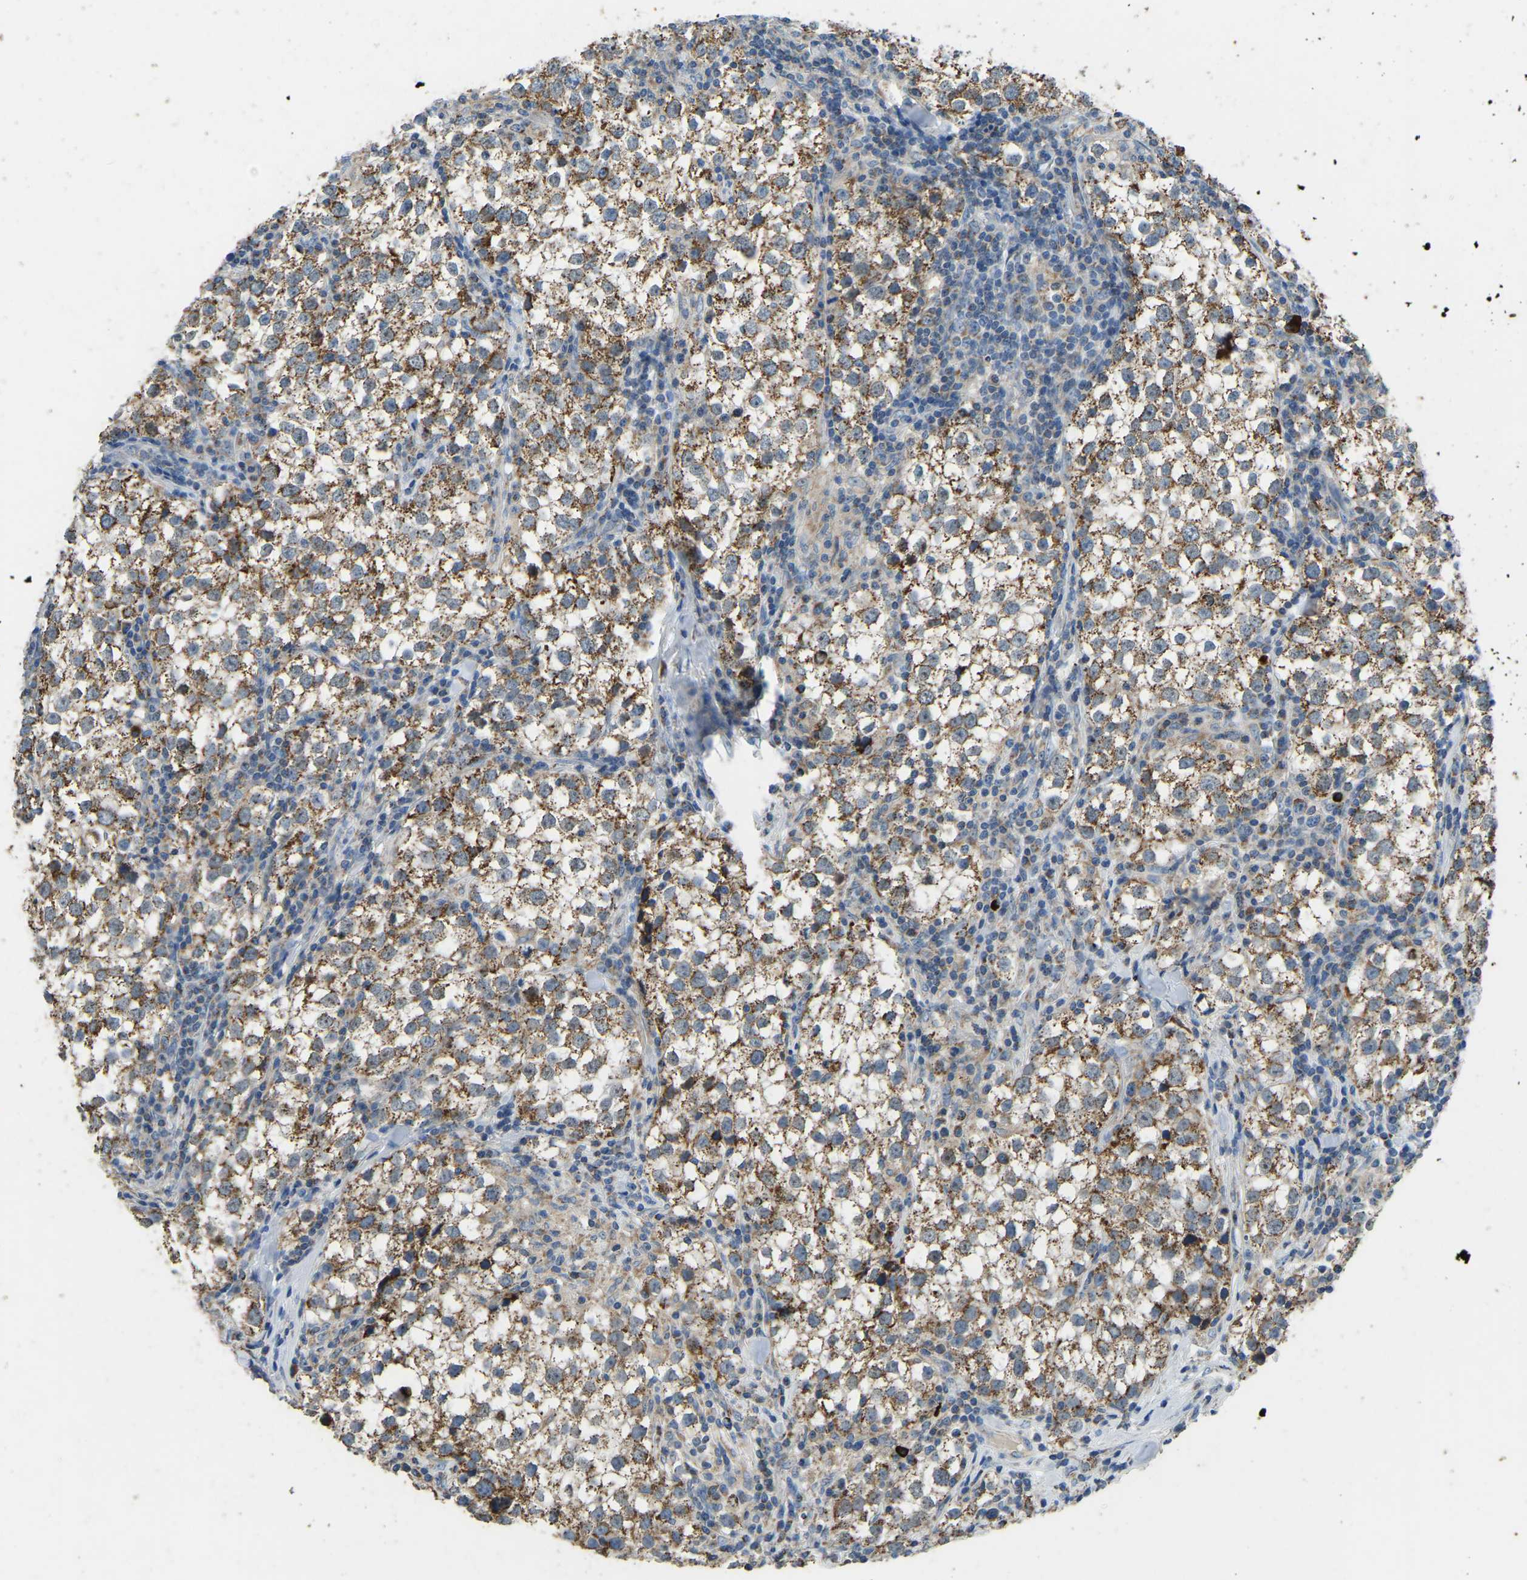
{"staining": {"intensity": "moderate", "quantity": ">75%", "location": "cytoplasmic/membranous"}, "tissue": "testis cancer", "cell_type": "Tumor cells", "image_type": "cancer", "snomed": [{"axis": "morphology", "description": "Seminoma, NOS"}, {"axis": "morphology", "description": "Carcinoma, Embryonal, NOS"}, {"axis": "topography", "description": "Testis"}], "caption": "Immunohistochemistry (IHC) (DAB) staining of embryonal carcinoma (testis) demonstrates moderate cytoplasmic/membranous protein staining in approximately >75% of tumor cells. Using DAB (3,3'-diaminobenzidine) (brown) and hematoxylin (blue) stains, captured at high magnification using brightfield microscopy.", "gene": "ZNF200", "patient": {"sex": "male", "age": 36}}